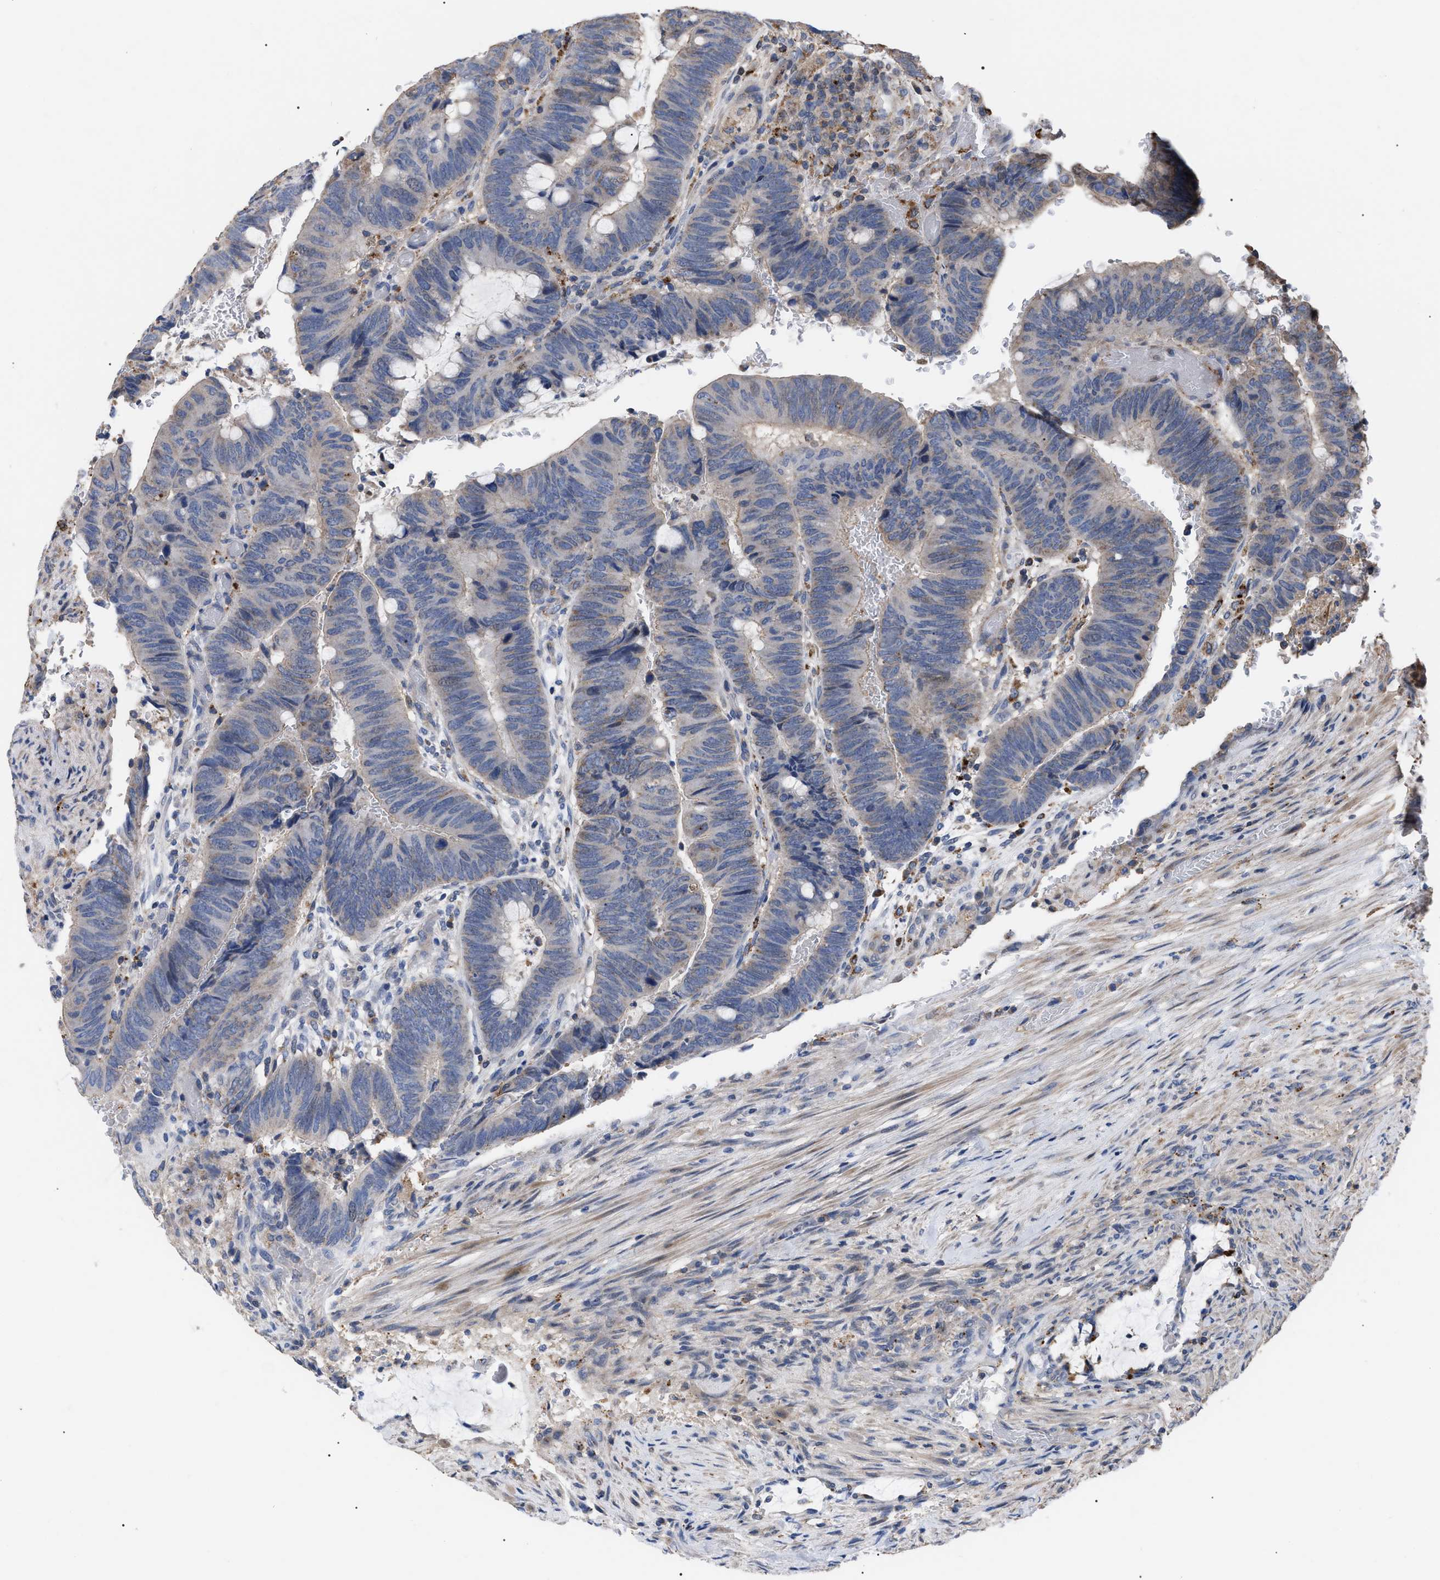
{"staining": {"intensity": "negative", "quantity": "none", "location": "none"}, "tissue": "colorectal cancer", "cell_type": "Tumor cells", "image_type": "cancer", "snomed": [{"axis": "morphology", "description": "Normal tissue, NOS"}, {"axis": "morphology", "description": "Adenocarcinoma, NOS"}, {"axis": "topography", "description": "Rectum"}], "caption": "DAB (3,3'-diaminobenzidine) immunohistochemical staining of human colorectal adenocarcinoma reveals no significant staining in tumor cells.", "gene": "FAM171A2", "patient": {"sex": "male", "age": 92}}